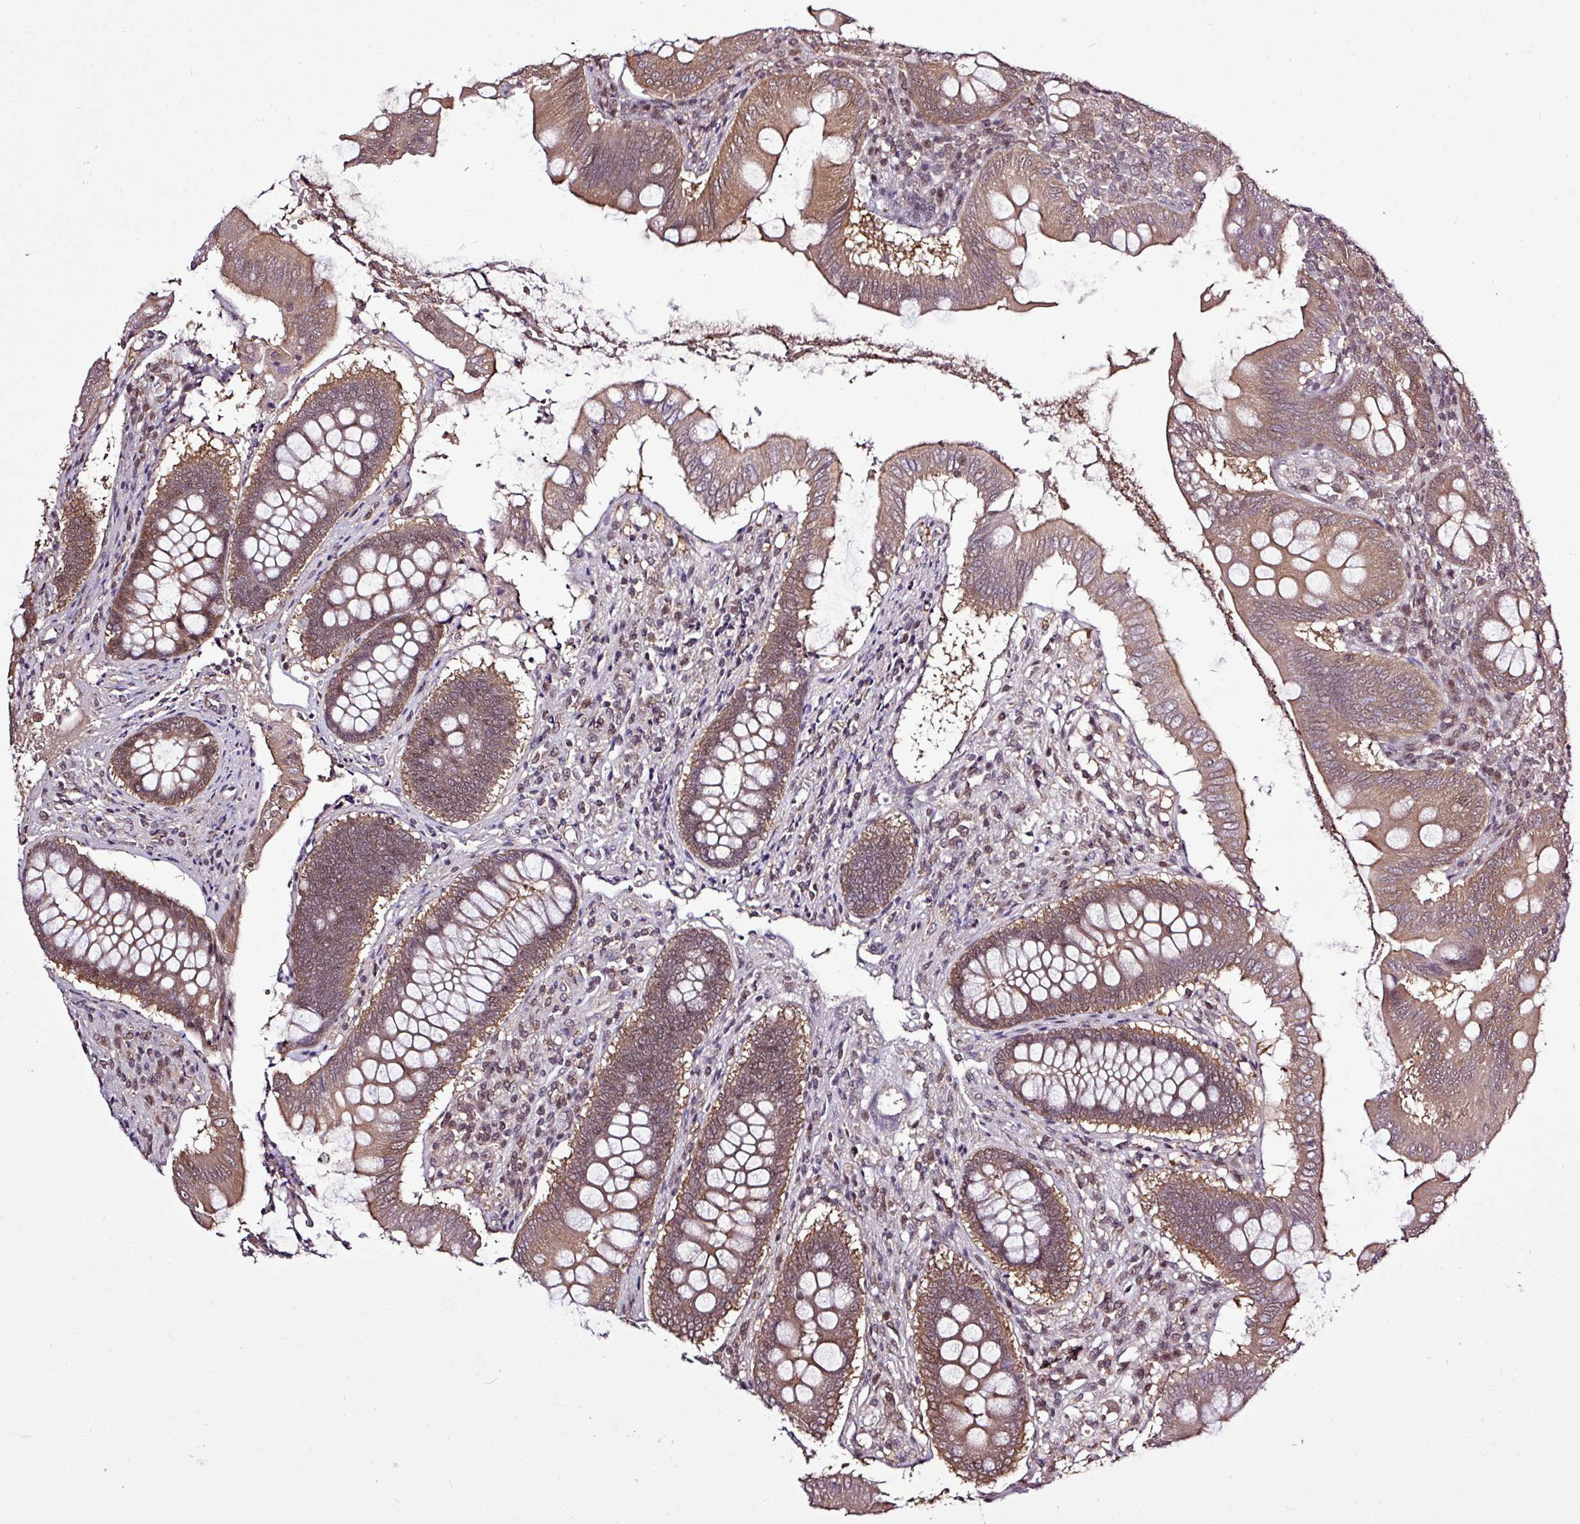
{"staining": {"intensity": "moderate", "quantity": ">75%", "location": "cytoplasmic/membranous,nuclear"}, "tissue": "appendix", "cell_type": "Glandular cells", "image_type": "normal", "snomed": [{"axis": "morphology", "description": "Normal tissue, NOS"}, {"axis": "topography", "description": "Appendix"}], "caption": "Glandular cells show moderate cytoplasmic/membranous,nuclear expression in approximately >75% of cells in benign appendix. (Brightfield microscopy of DAB IHC at high magnification).", "gene": "ITPKC", "patient": {"sex": "female", "age": 51}}